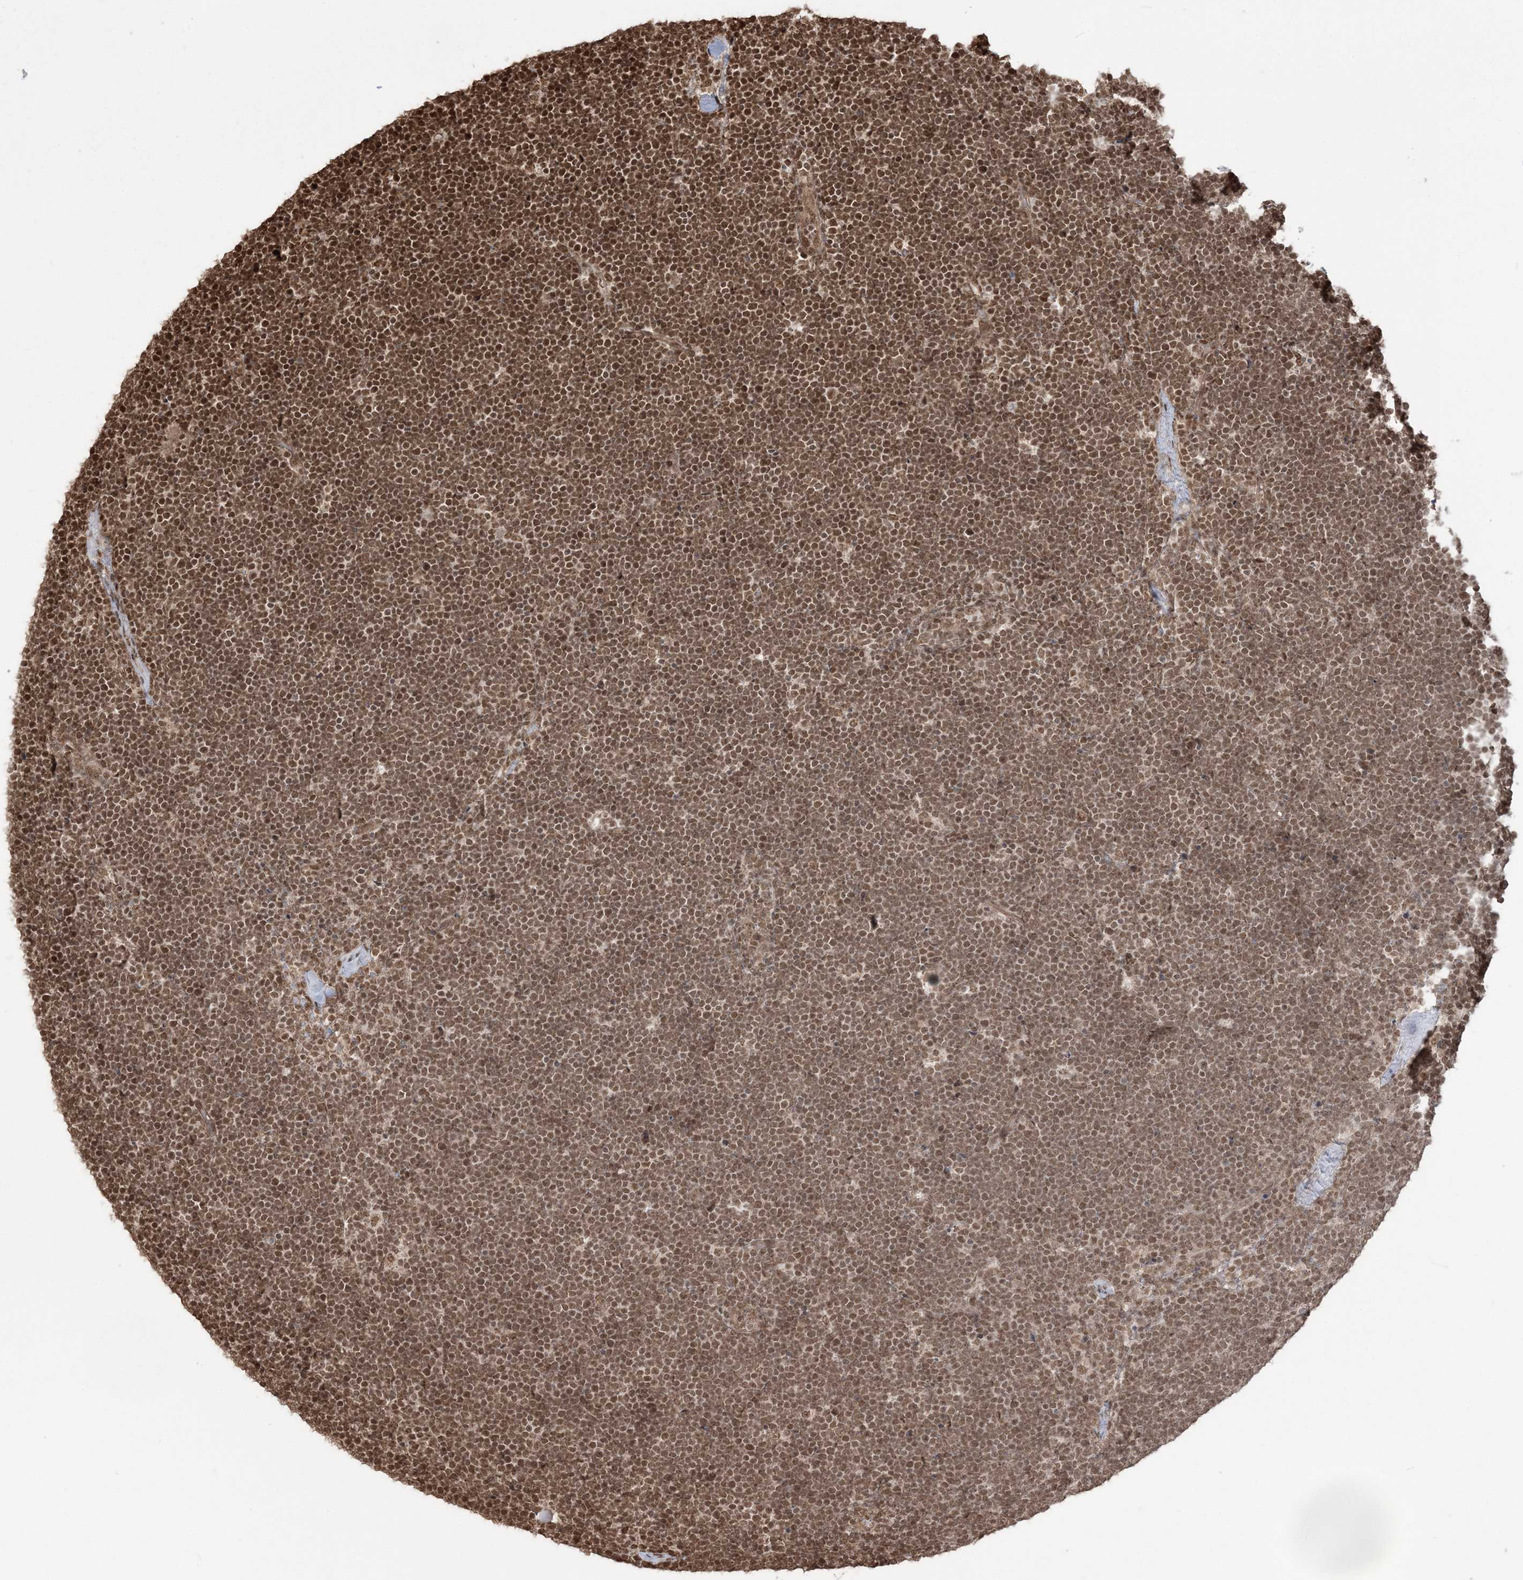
{"staining": {"intensity": "moderate", "quantity": ">75%", "location": "nuclear"}, "tissue": "lymphoma", "cell_type": "Tumor cells", "image_type": "cancer", "snomed": [{"axis": "morphology", "description": "Malignant lymphoma, non-Hodgkin's type, High grade"}, {"axis": "topography", "description": "Lymph node"}], "caption": "Immunohistochemistry (IHC) of malignant lymphoma, non-Hodgkin's type (high-grade) reveals medium levels of moderate nuclear staining in about >75% of tumor cells.", "gene": "ZNF839", "patient": {"sex": "male", "age": 13}}